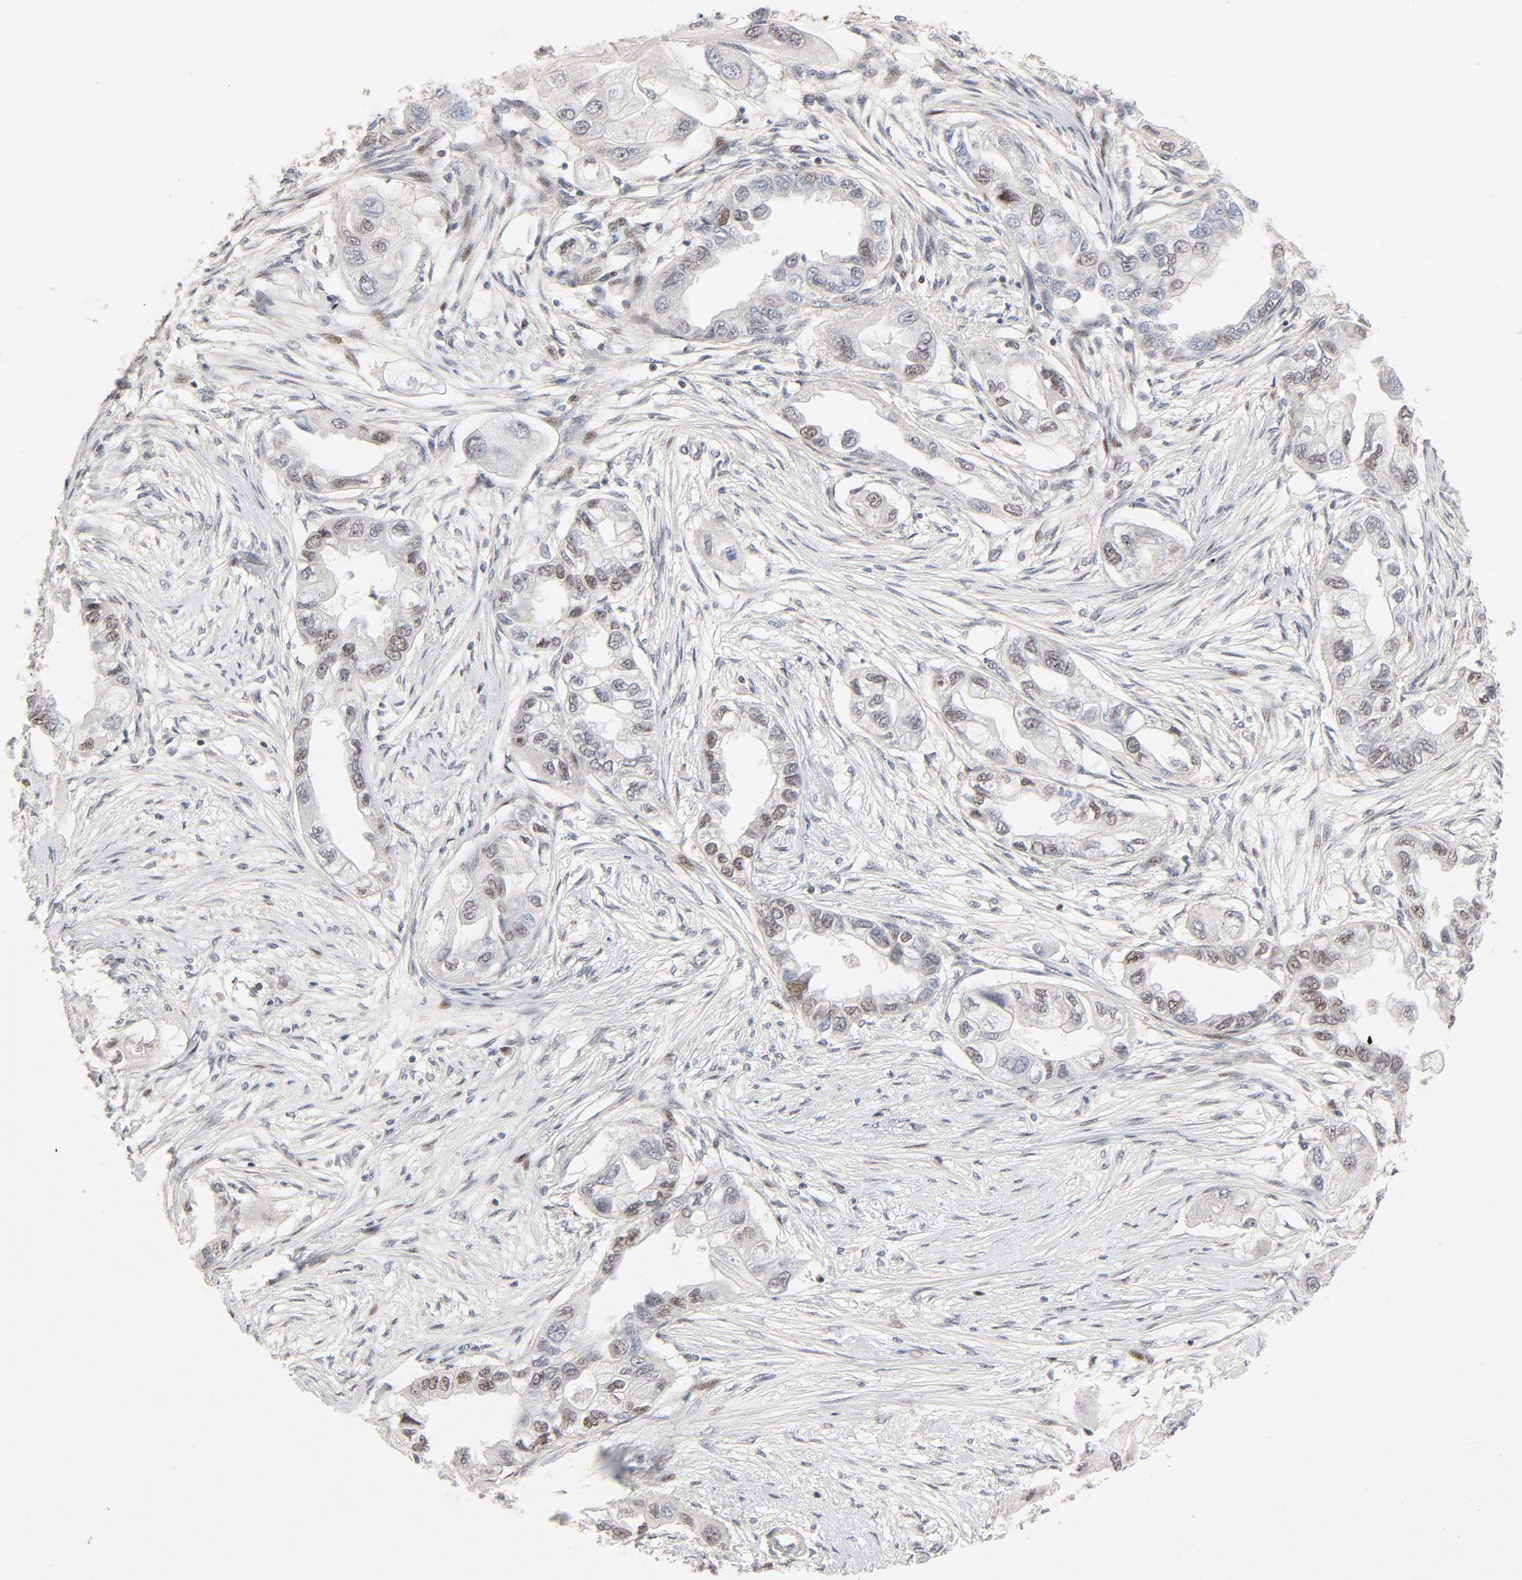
{"staining": {"intensity": "moderate", "quantity": "25%-75%", "location": "nuclear"}, "tissue": "endometrial cancer", "cell_type": "Tumor cells", "image_type": "cancer", "snomed": [{"axis": "morphology", "description": "Adenocarcinoma, NOS"}, {"axis": "topography", "description": "Endometrium"}], "caption": "Endometrial cancer stained with a brown dye exhibits moderate nuclear positive staining in approximately 25%-75% of tumor cells.", "gene": "GTF2I", "patient": {"sex": "female", "age": 67}}